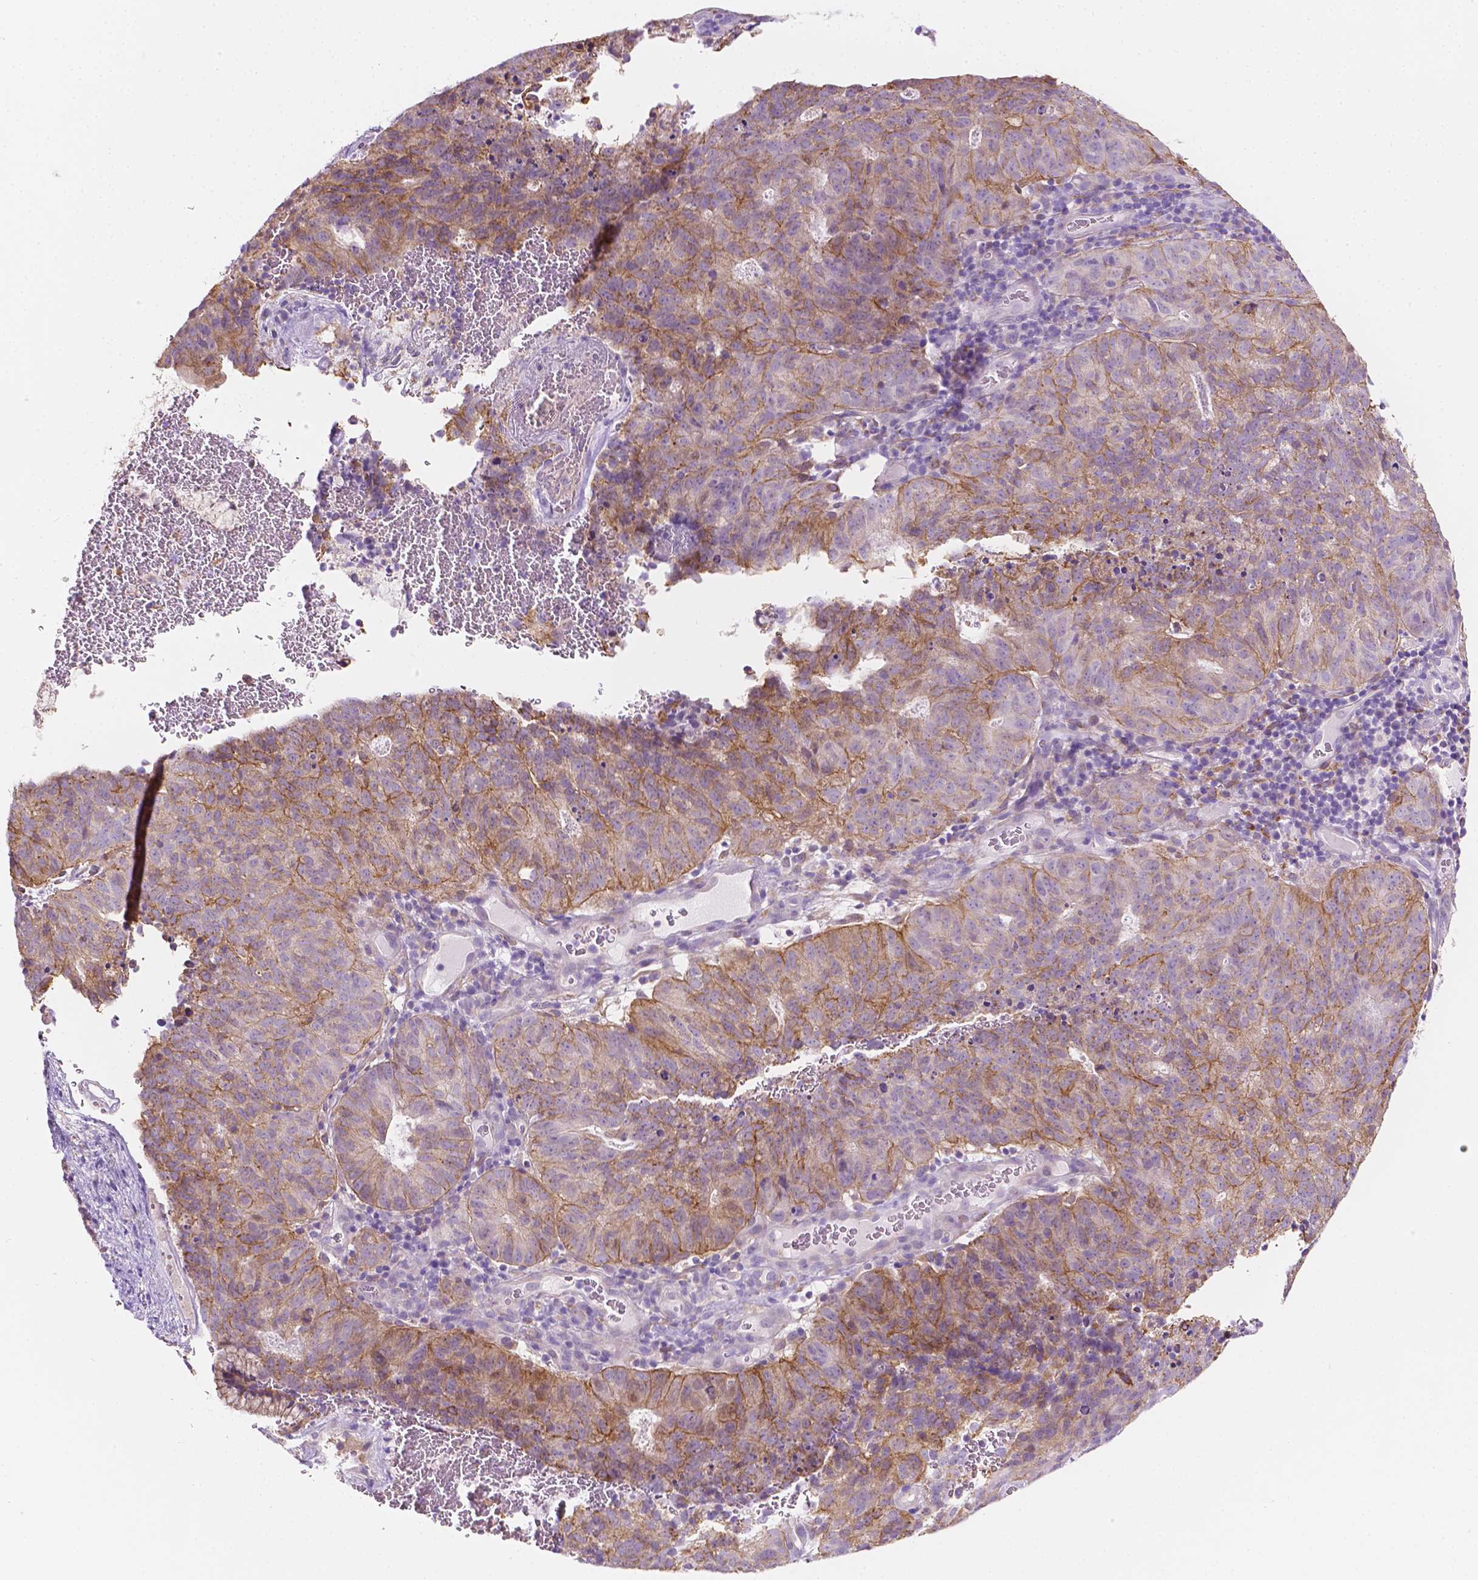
{"staining": {"intensity": "moderate", "quantity": "<25%", "location": "cytoplasmic/membranous"}, "tissue": "cervical cancer", "cell_type": "Tumor cells", "image_type": "cancer", "snomed": [{"axis": "morphology", "description": "Adenocarcinoma, NOS"}, {"axis": "topography", "description": "Cervix"}], "caption": "Adenocarcinoma (cervical) stained for a protein (brown) shows moderate cytoplasmic/membranous positive staining in approximately <25% of tumor cells.", "gene": "NOS1AP", "patient": {"sex": "female", "age": 38}}